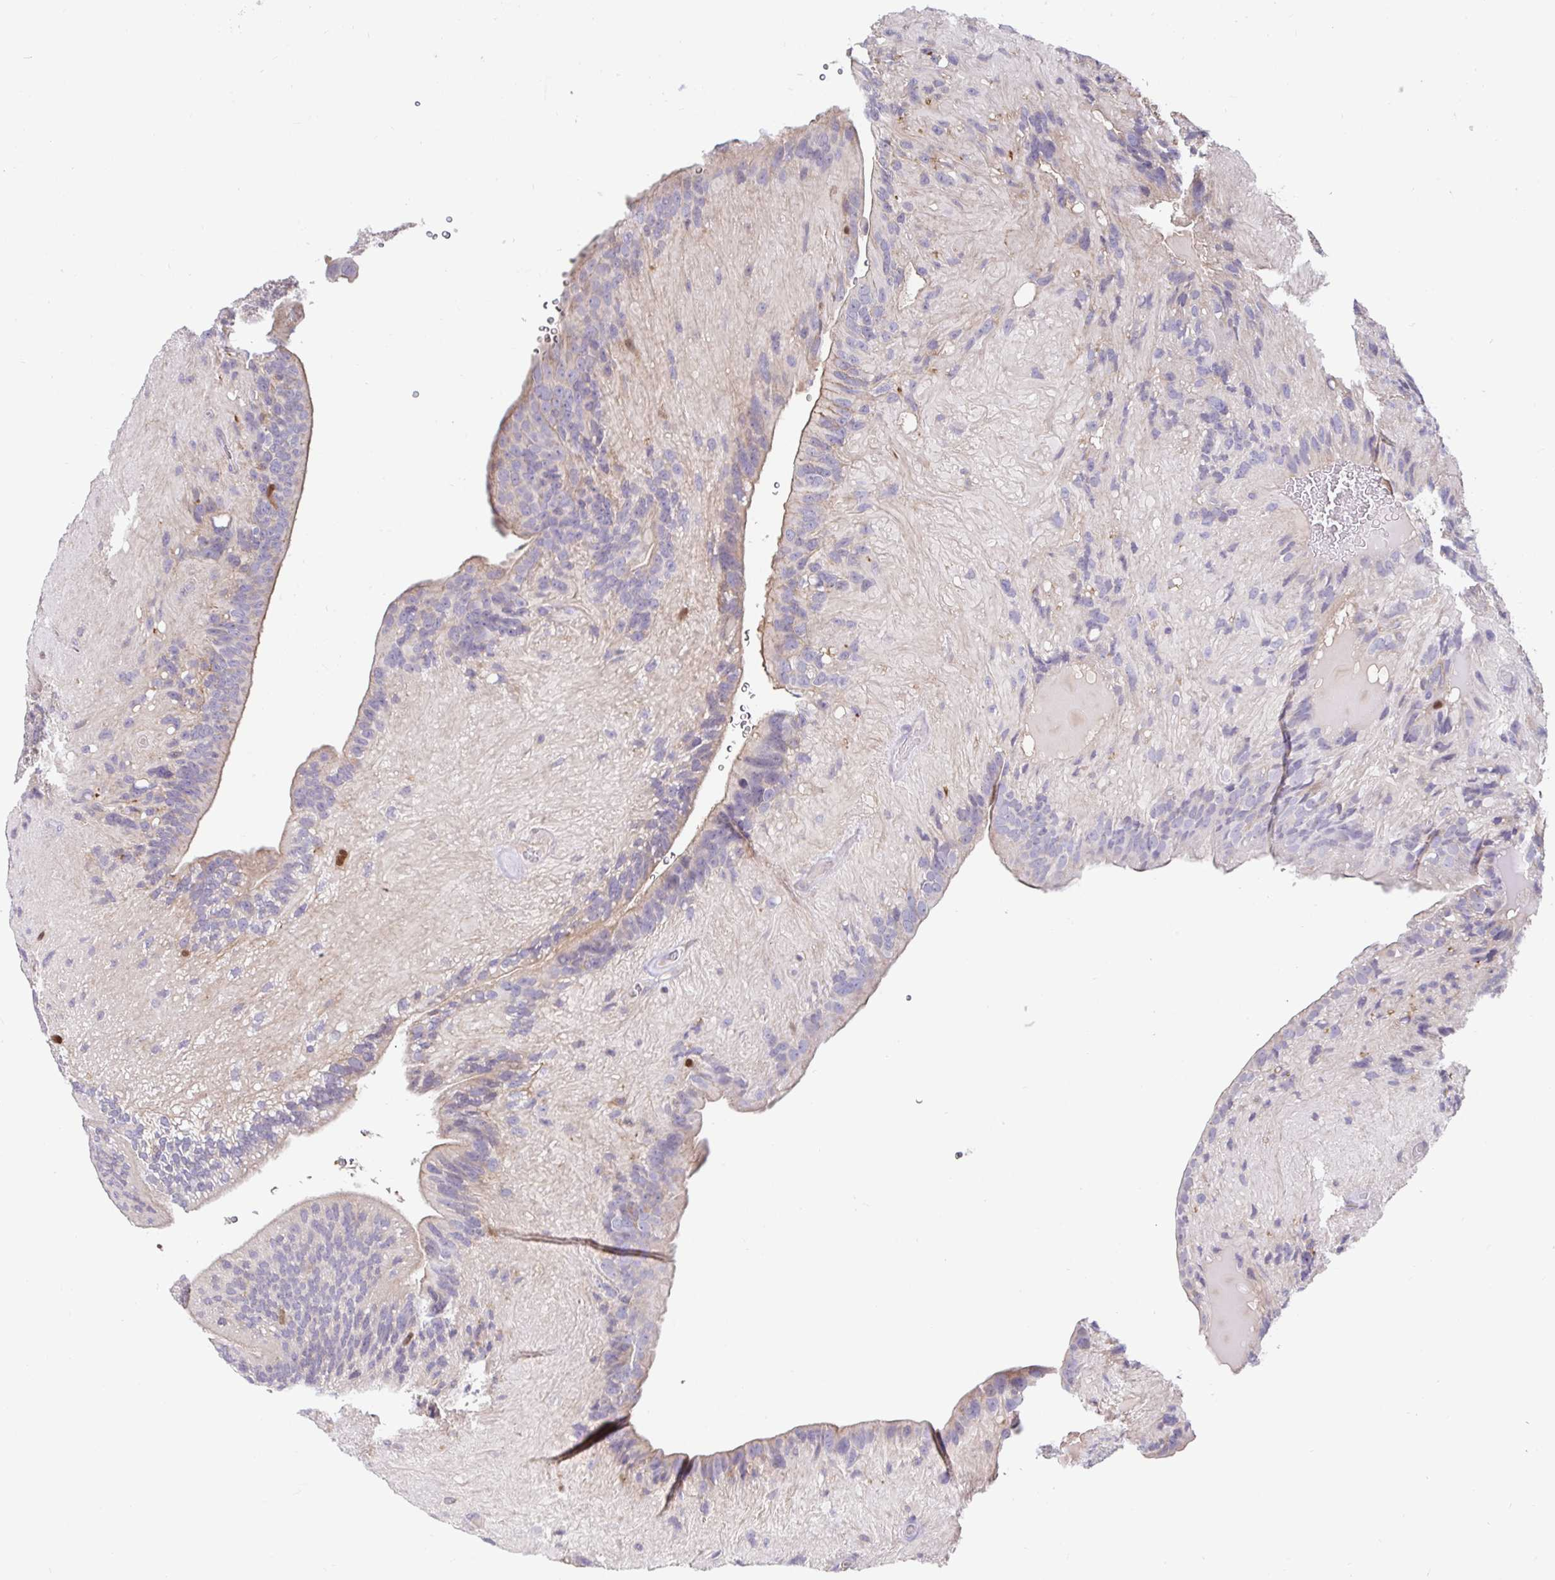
{"staining": {"intensity": "negative", "quantity": "none", "location": "none"}, "tissue": "glioma", "cell_type": "Tumor cells", "image_type": "cancer", "snomed": [{"axis": "morphology", "description": "Glioma, malignant, Low grade"}, {"axis": "topography", "description": "Brain"}], "caption": "DAB immunohistochemical staining of glioma demonstrates no significant expression in tumor cells. (Brightfield microscopy of DAB (3,3'-diaminobenzidine) immunohistochemistry at high magnification).", "gene": "ANLN", "patient": {"sex": "male", "age": 31}}